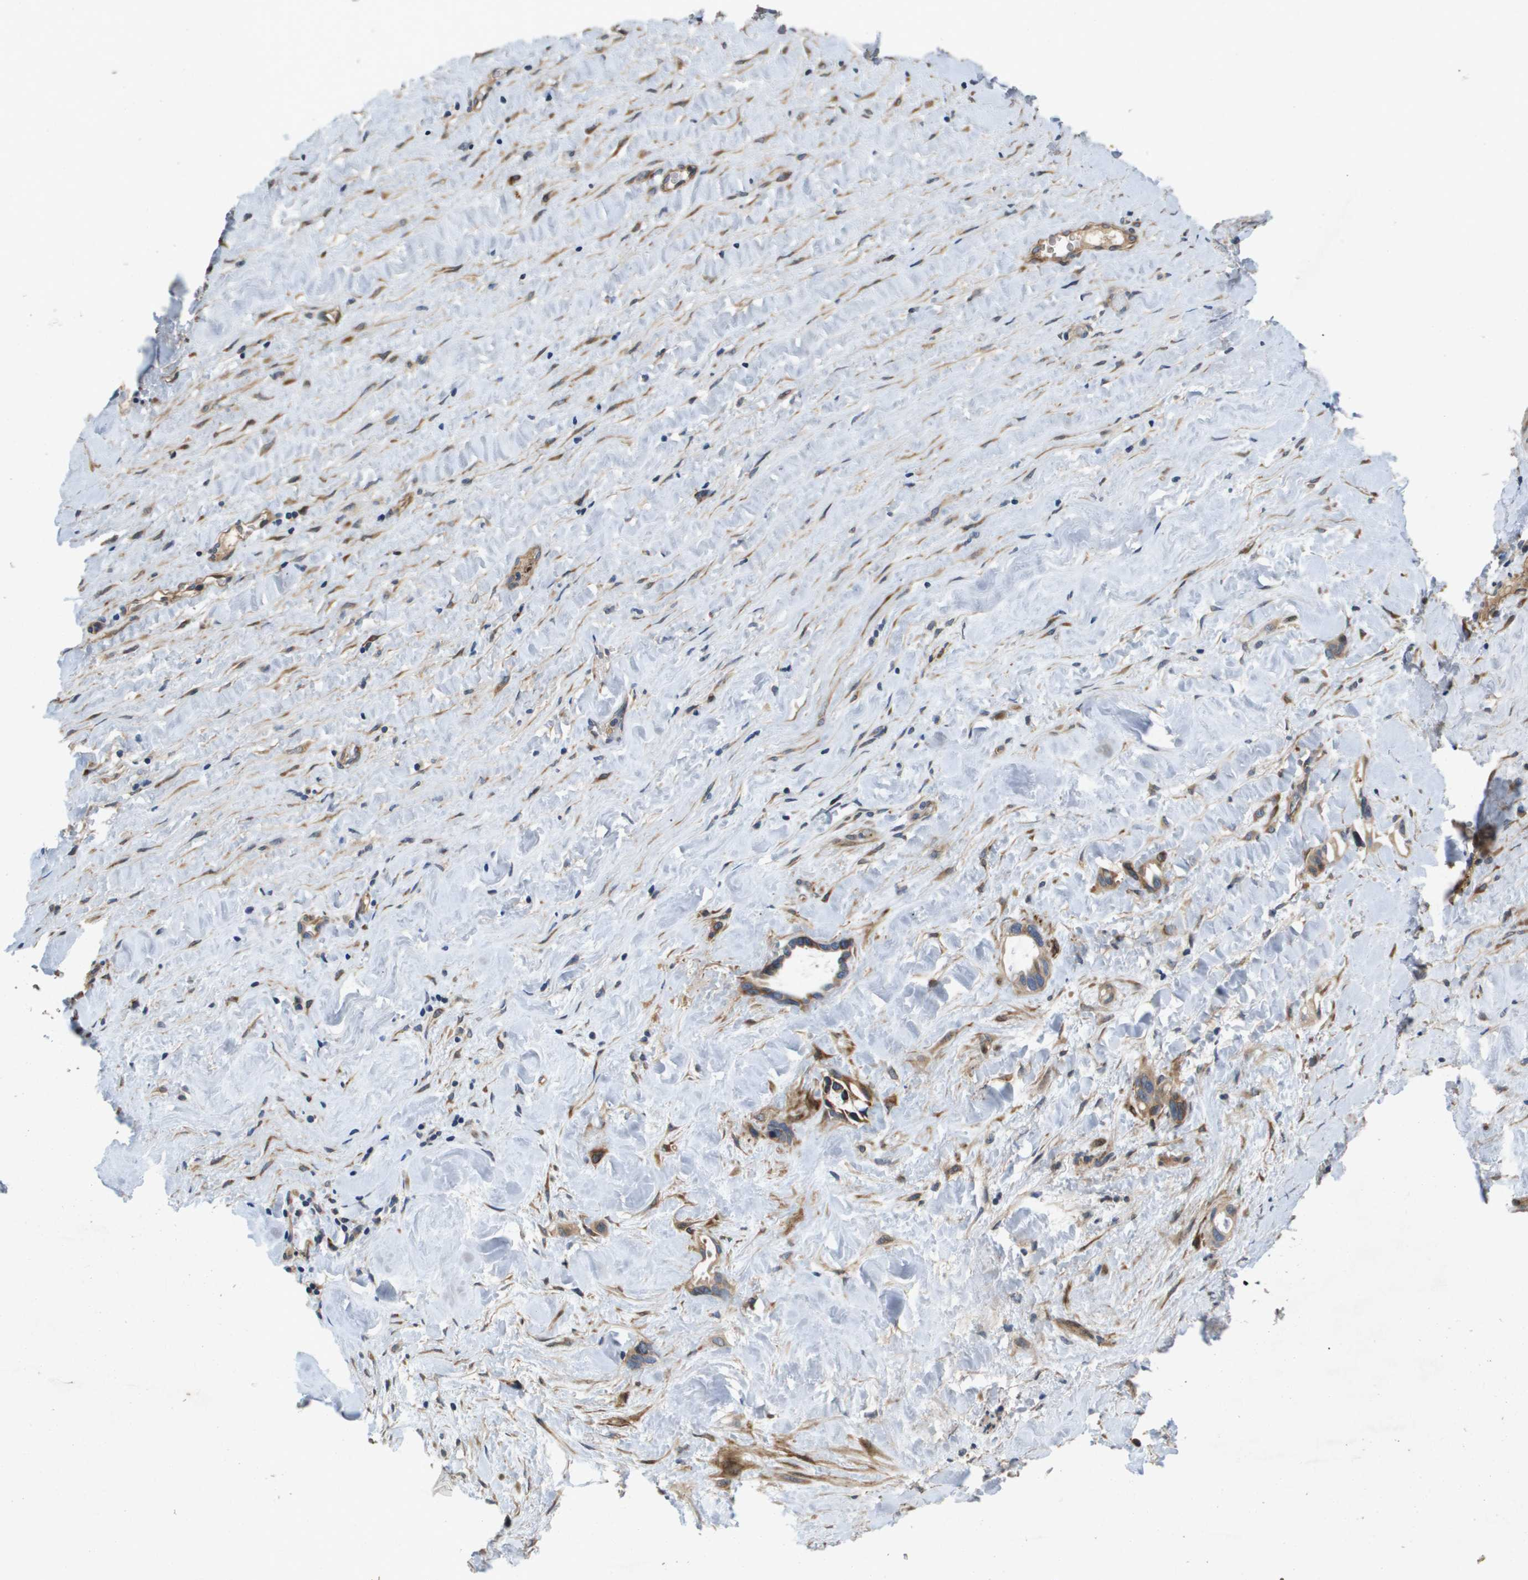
{"staining": {"intensity": "weak", "quantity": ">75%", "location": "cytoplasmic/membranous"}, "tissue": "liver cancer", "cell_type": "Tumor cells", "image_type": "cancer", "snomed": [{"axis": "morphology", "description": "Cholangiocarcinoma"}, {"axis": "topography", "description": "Liver"}], "caption": "Liver cancer stained with a protein marker exhibits weak staining in tumor cells.", "gene": "ENTPD2", "patient": {"sex": "female", "age": 65}}